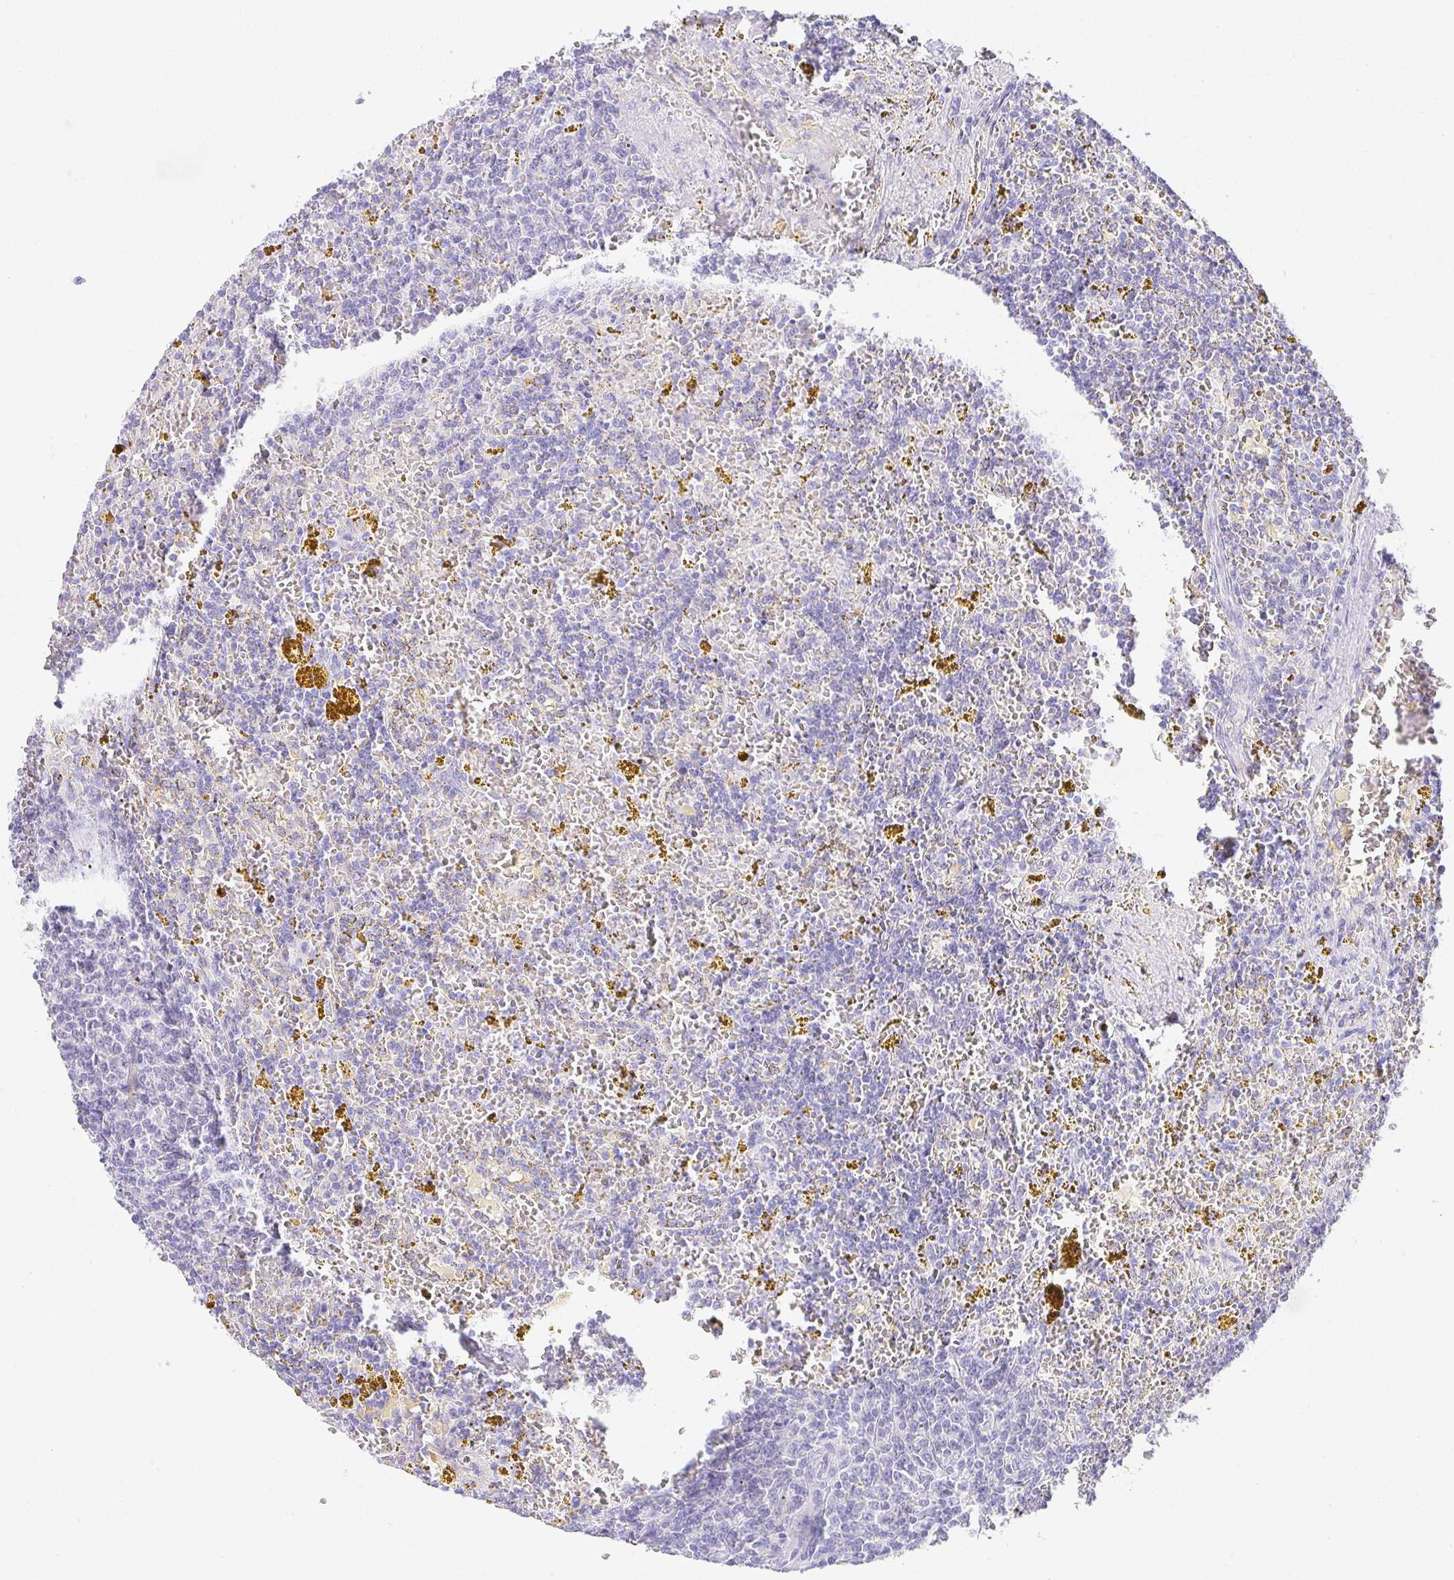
{"staining": {"intensity": "negative", "quantity": "none", "location": "none"}, "tissue": "lymphoma", "cell_type": "Tumor cells", "image_type": "cancer", "snomed": [{"axis": "morphology", "description": "Malignant lymphoma, non-Hodgkin's type, Low grade"}, {"axis": "topography", "description": "Spleen"}, {"axis": "topography", "description": "Lymph node"}], "caption": "High power microscopy micrograph of an immunohistochemistry (IHC) image of low-grade malignant lymphoma, non-Hodgkin's type, revealing no significant positivity in tumor cells.", "gene": "CHAT", "patient": {"sex": "female", "age": 66}}